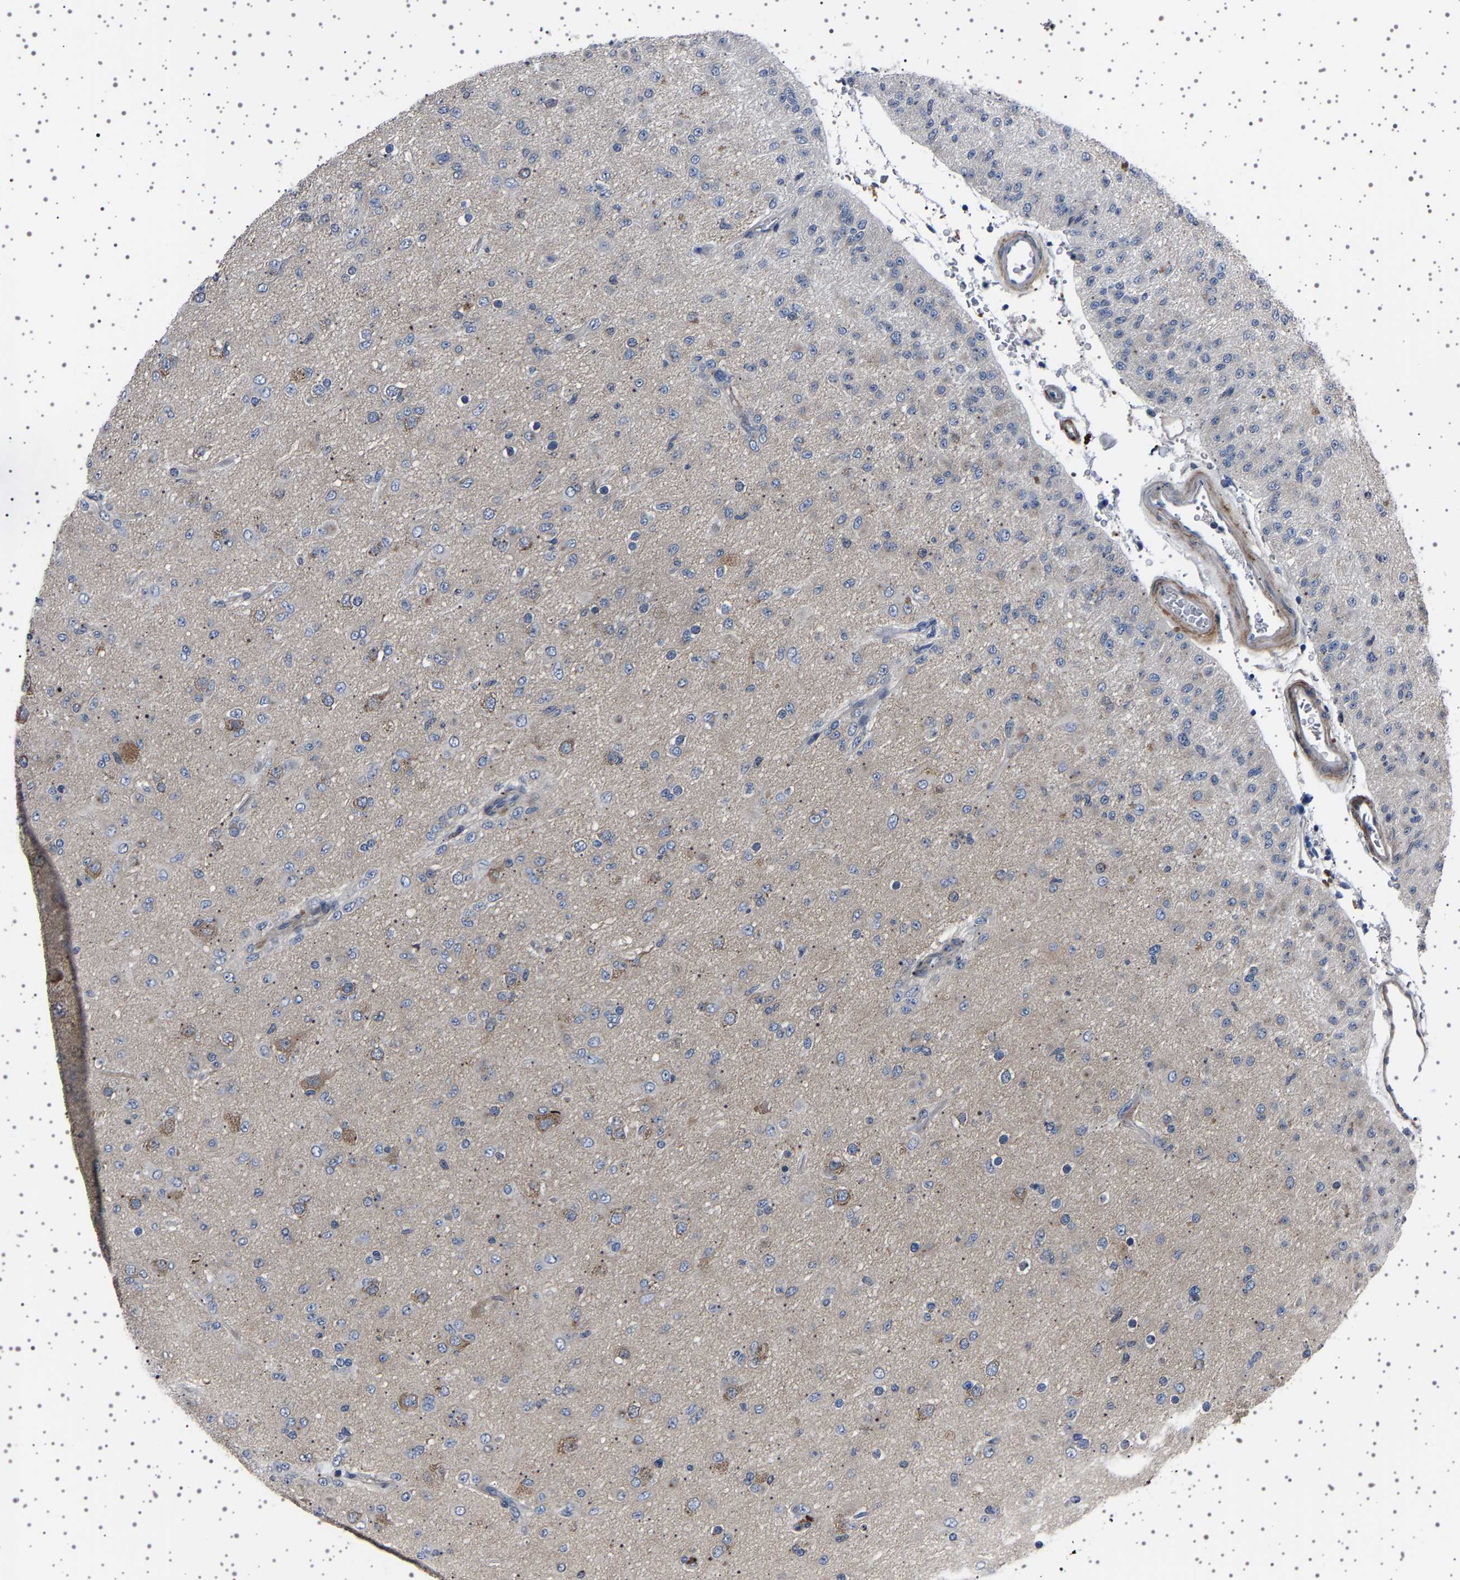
{"staining": {"intensity": "weak", "quantity": "<25%", "location": "cytoplasmic/membranous"}, "tissue": "glioma", "cell_type": "Tumor cells", "image_type": "cancer", "snomed": [{"axis": "morphology", "description": "Glioma, malignant, Low grade"}, {"axis": "topography", "description": "Brain"}], "caption": "IHC histopathology image of neoplastic tissue: glioma stained with DAB (3,3'-diaminobenzidine) shows no significant protein positivity in tumor cells. (DAB (3,3'-diaminobenzidine) immunohistochemistry (IHC) with hematoxylin counter stain).", "gene": "PAK5", "patient": {"sex": "male", "age": 65}}